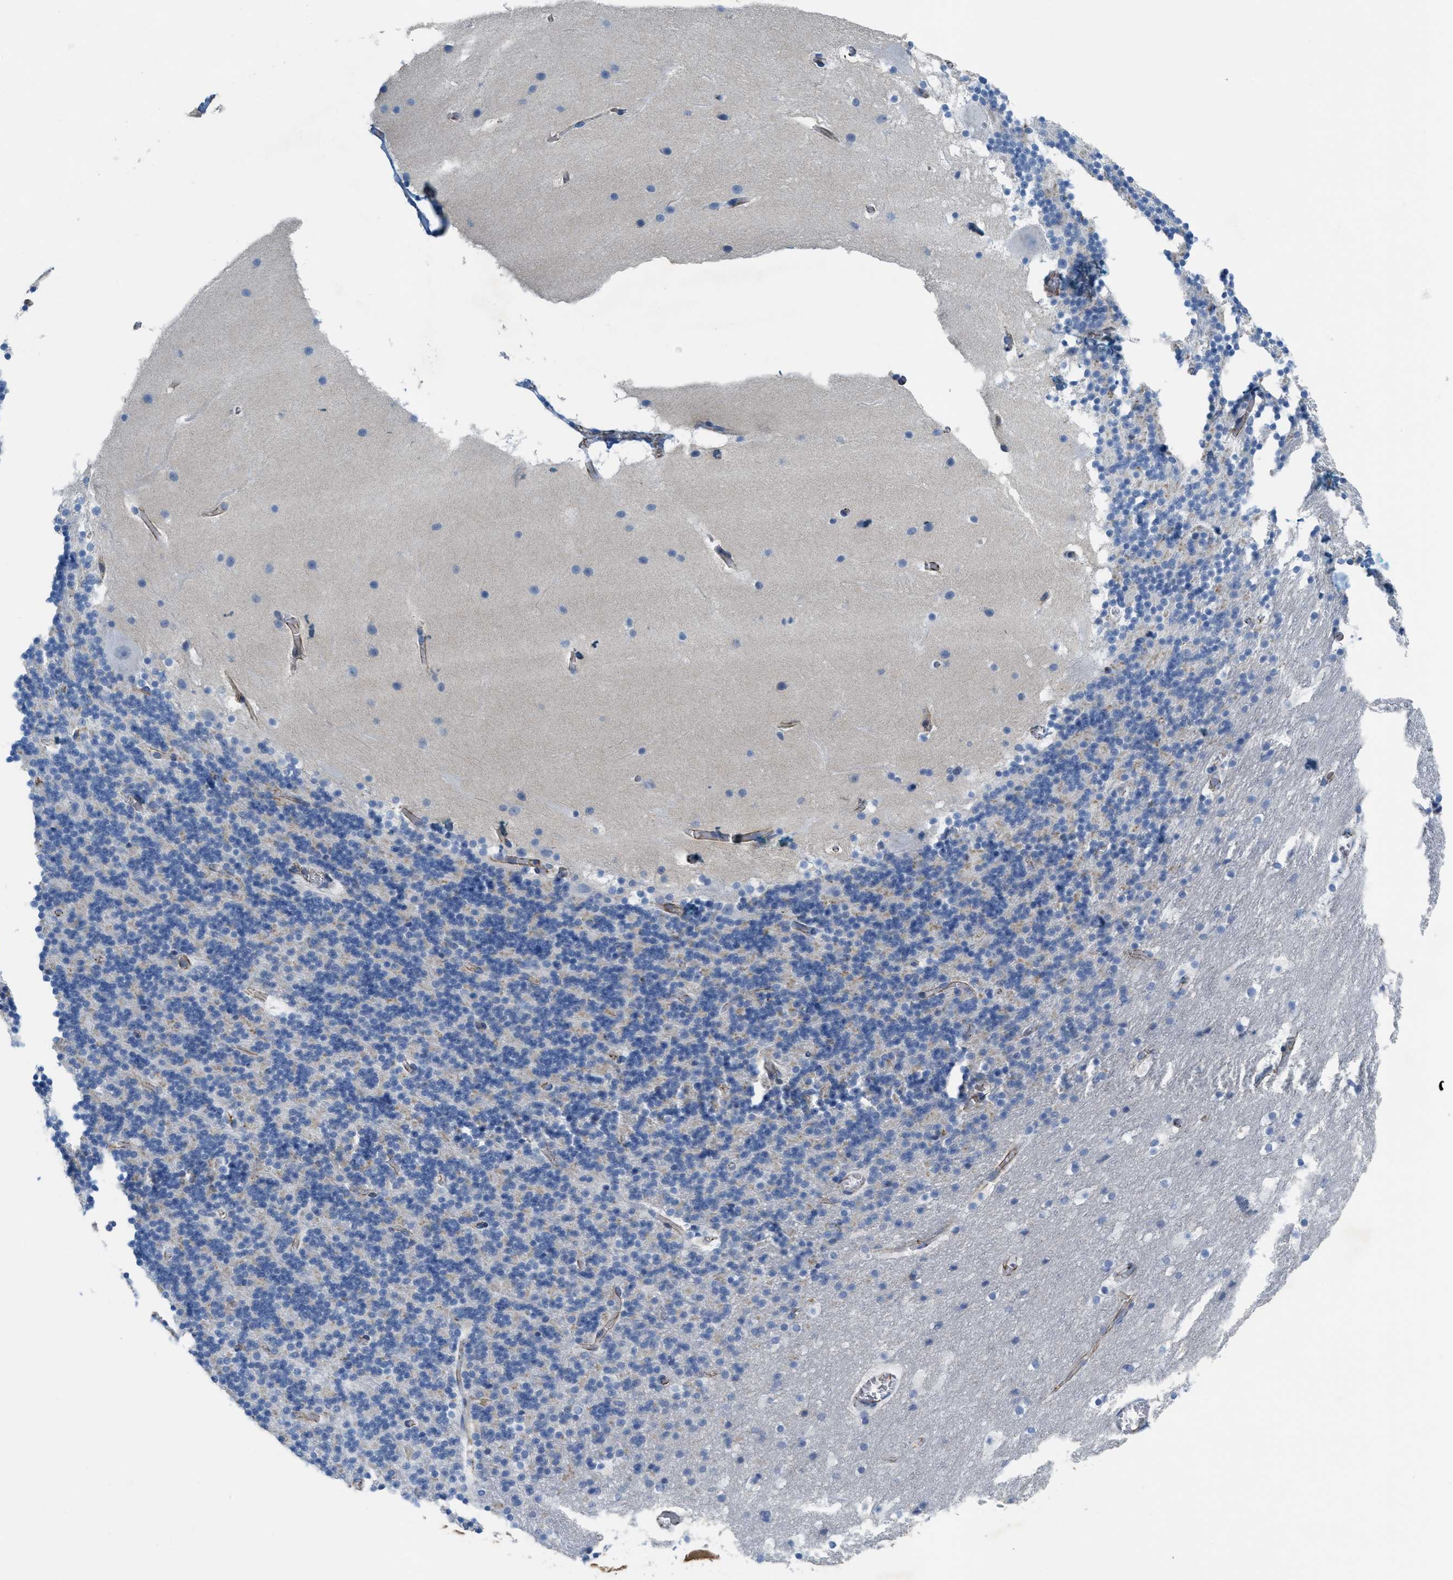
{"staining": {"intensity": "negative", "quantity": "none", "location": "none"}, "tissue": "cerebellum", "cell_type": "Cells in granular layer", "image_type": "normal", "snomed": [{"axis": "morphology", "description": "Normal tissue, NOS"}, {"axis": "topography", "description": "Cerebellum"}], "caption": "Cells in granular layer show no significant expression in unremarkable cerebellum. Brightfield microscopy of immunohistochemistry (IHC) stained with DAB (3,3'-diaminobenzidine) (brown) and hematoxylin (blue), captured at high magnification.", "gene": "CRB3", "patient": {"sex": "male", "age": 45}}